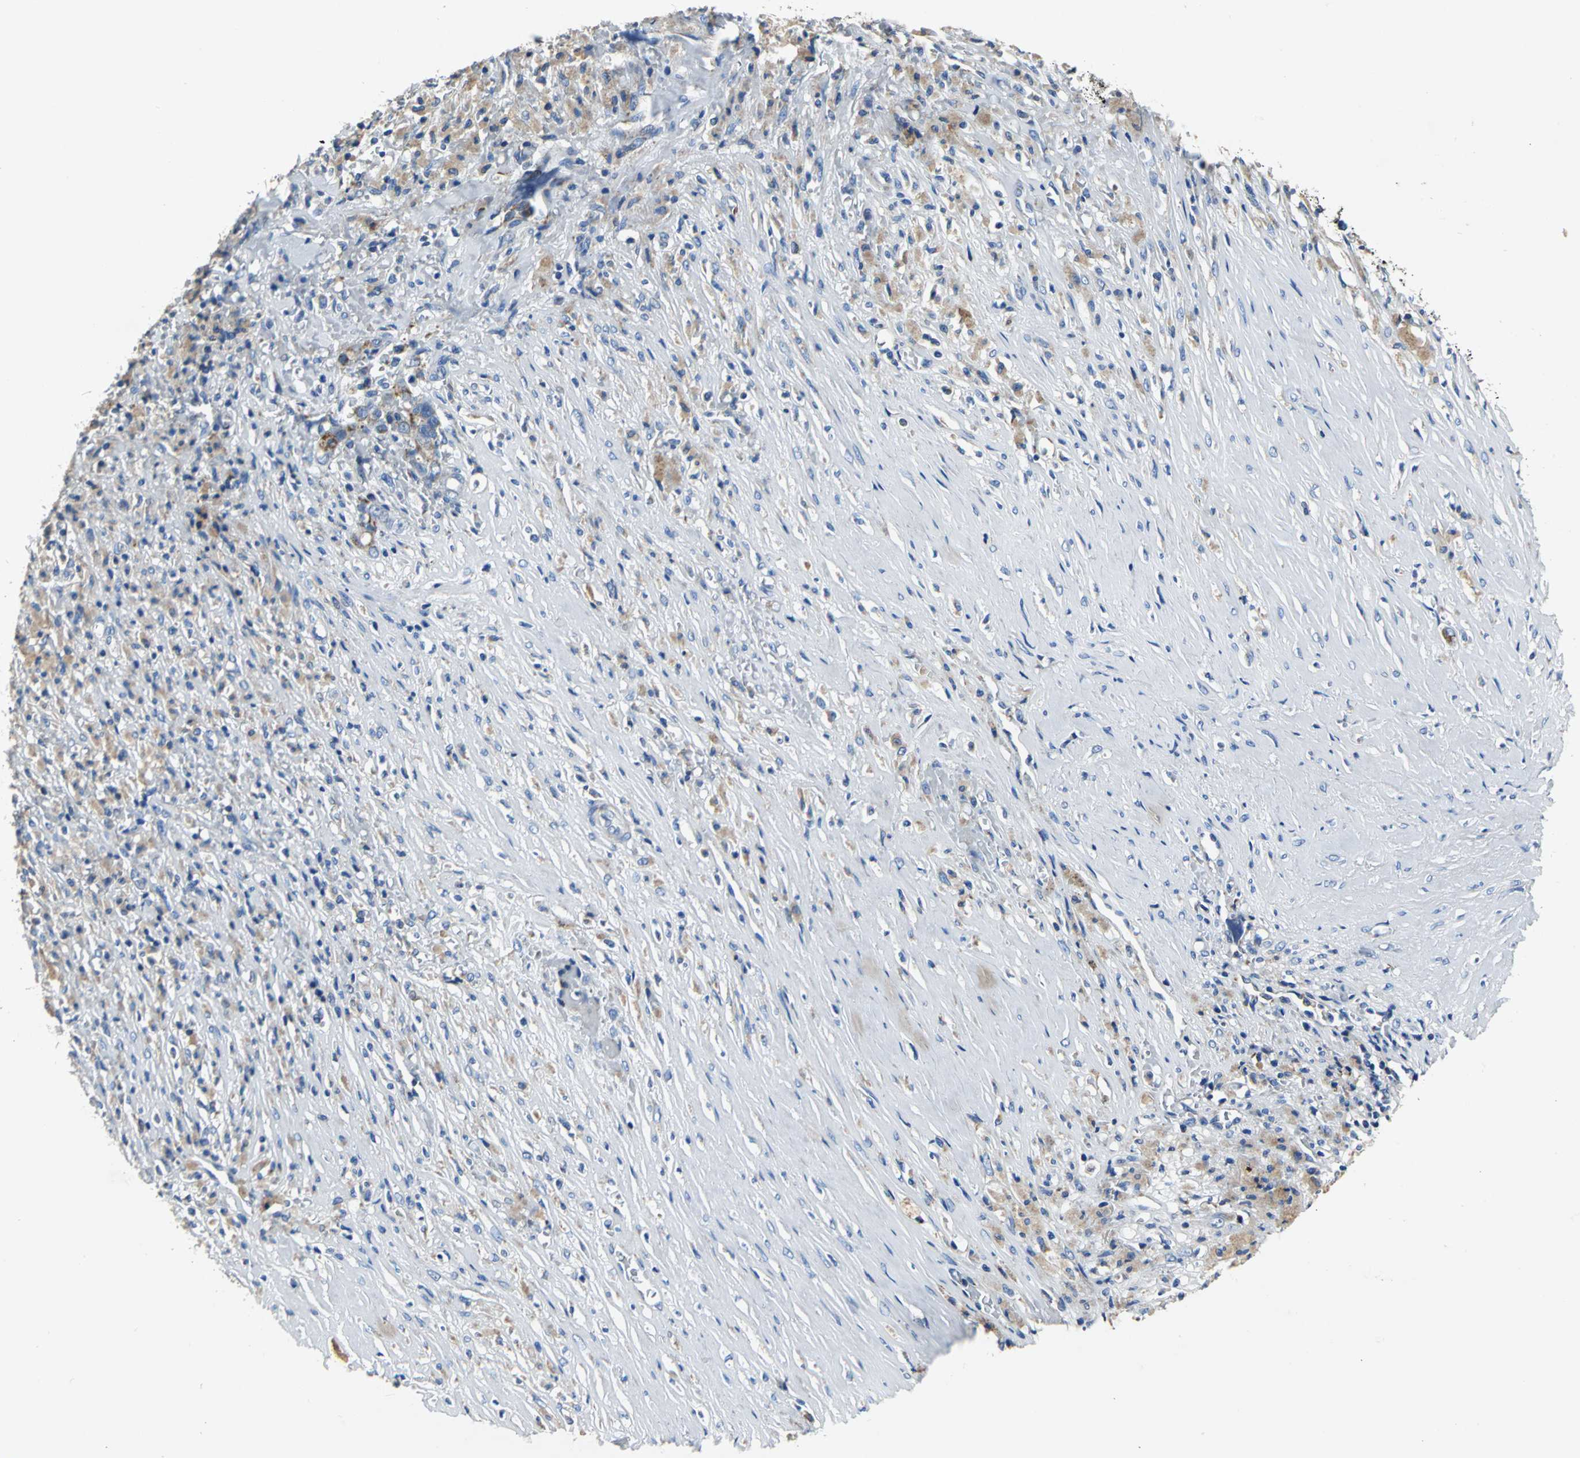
{"staining": {"intensity": "weak", "quantity": "25%-75%", "location": "cytoplasmic/membranous"}, "tissue": "liver cancer", "cell_type": "Tumor cells", "image_type": "cancer", "snomed": [{"axis": "morphology", "description": "Cholangiocarcinoma"}, {"axis": "topography", "description": "Liver"}], "caption": "Human liver cholangiocarcinoma stained with a protein marker reveals weak staining in tumor cells.", "gene": "IFI6", "patient": {"sex": "female", "age": 70}}